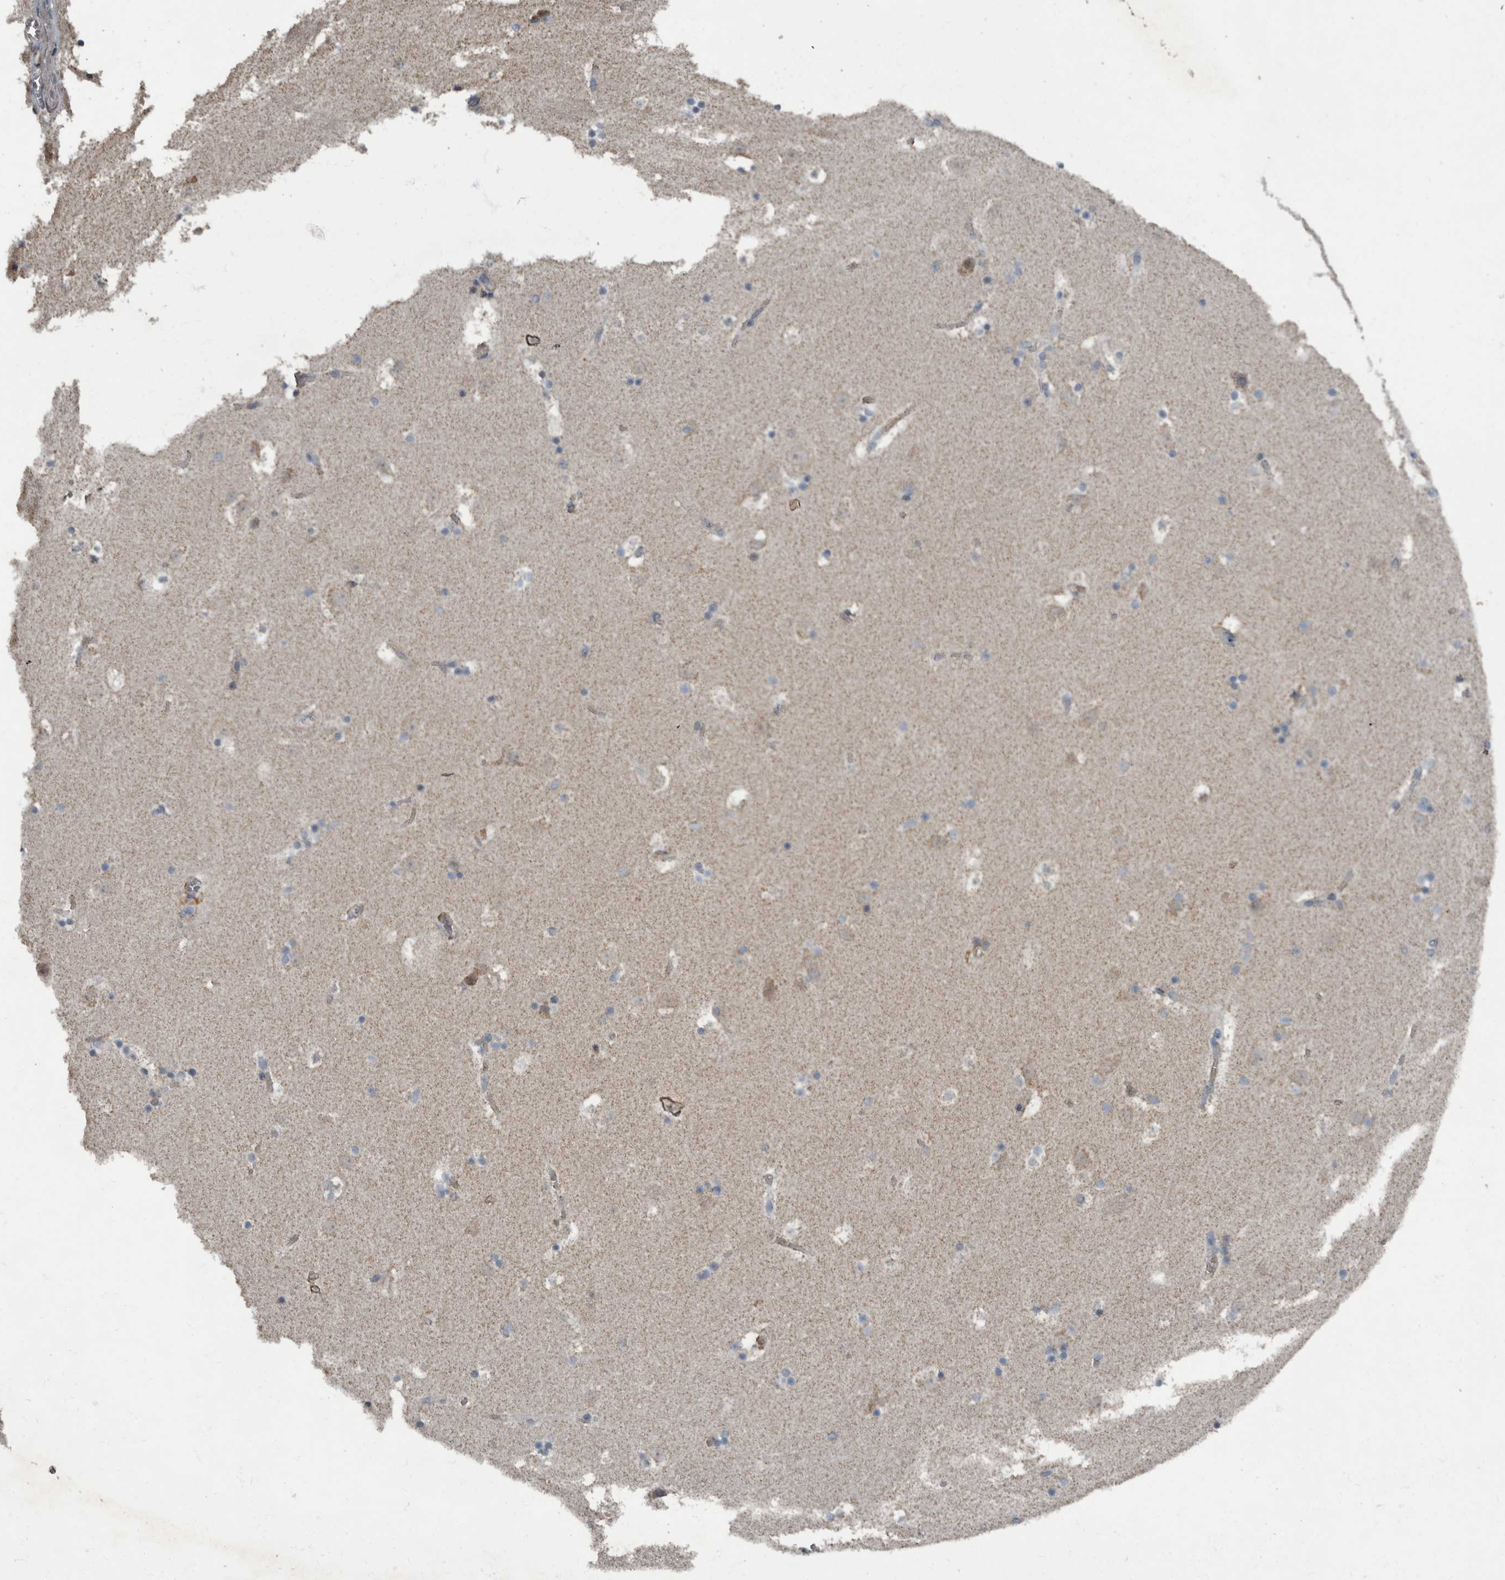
{"staining": {"intensity": "weak", "quantity": "<25%", "location": "cytoplasmic/membranous"}, "tissue": "caudate", "cell_type": "Glial cells", "image_type": "normal", "snomed": [{"axis": "morphology", "description": "Normal tissue, NOS"}, {"axis": "topography", "description": "Lateral ventricle wall"}], "caption": "Immunohistochemistry (IHC) of normal human caudate shows no staining in glial cells. The staining was performed using DAB to visualize the protein expression in brown, while the nuclei were stained in blue with hematoxylin (Magnification: 20x).", "gene": "RABGGTB", "patient": {"sex": "male", "age": 45}}